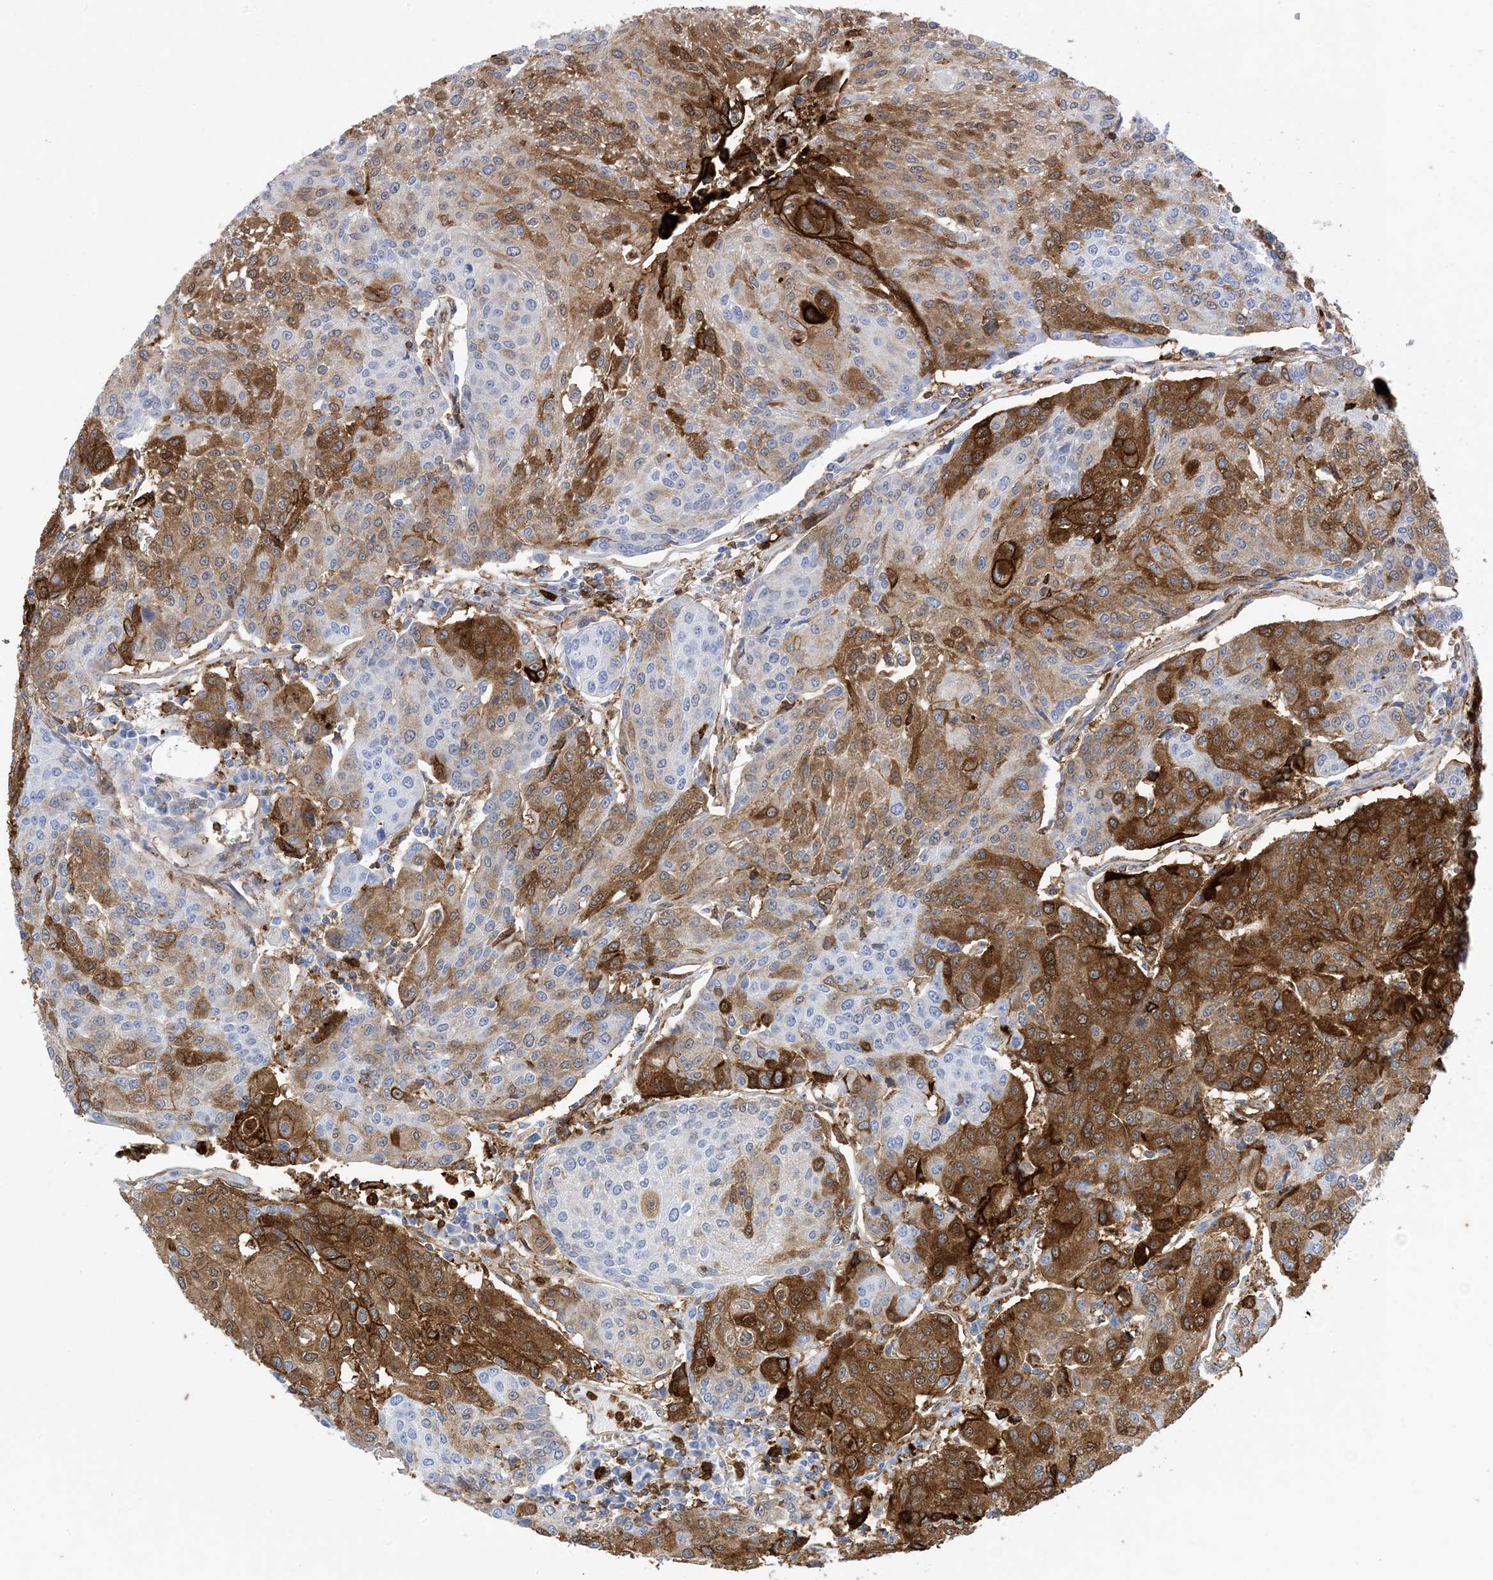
{"staining": {"intensity": "strong", "quantity": "25%-75%", "location": "cytoplasmic/membranous"}, "tissue": "urothelial cancer", "cell_type": "Tumor cells", "image_type": "cancer", "snomed": [{"axis": "morphology", "description": "Urothelial carcinoma, High grade"}, {"axis": "topography", "description": "Urinary bladder"}], "caption": "Strong cytoplasmic/membranous protein positivity is present in about 25%-75% of tumor cells in urothelial cancer.", "gene": "ANXA1", "patient": {"sex": "female", "age": 85}}